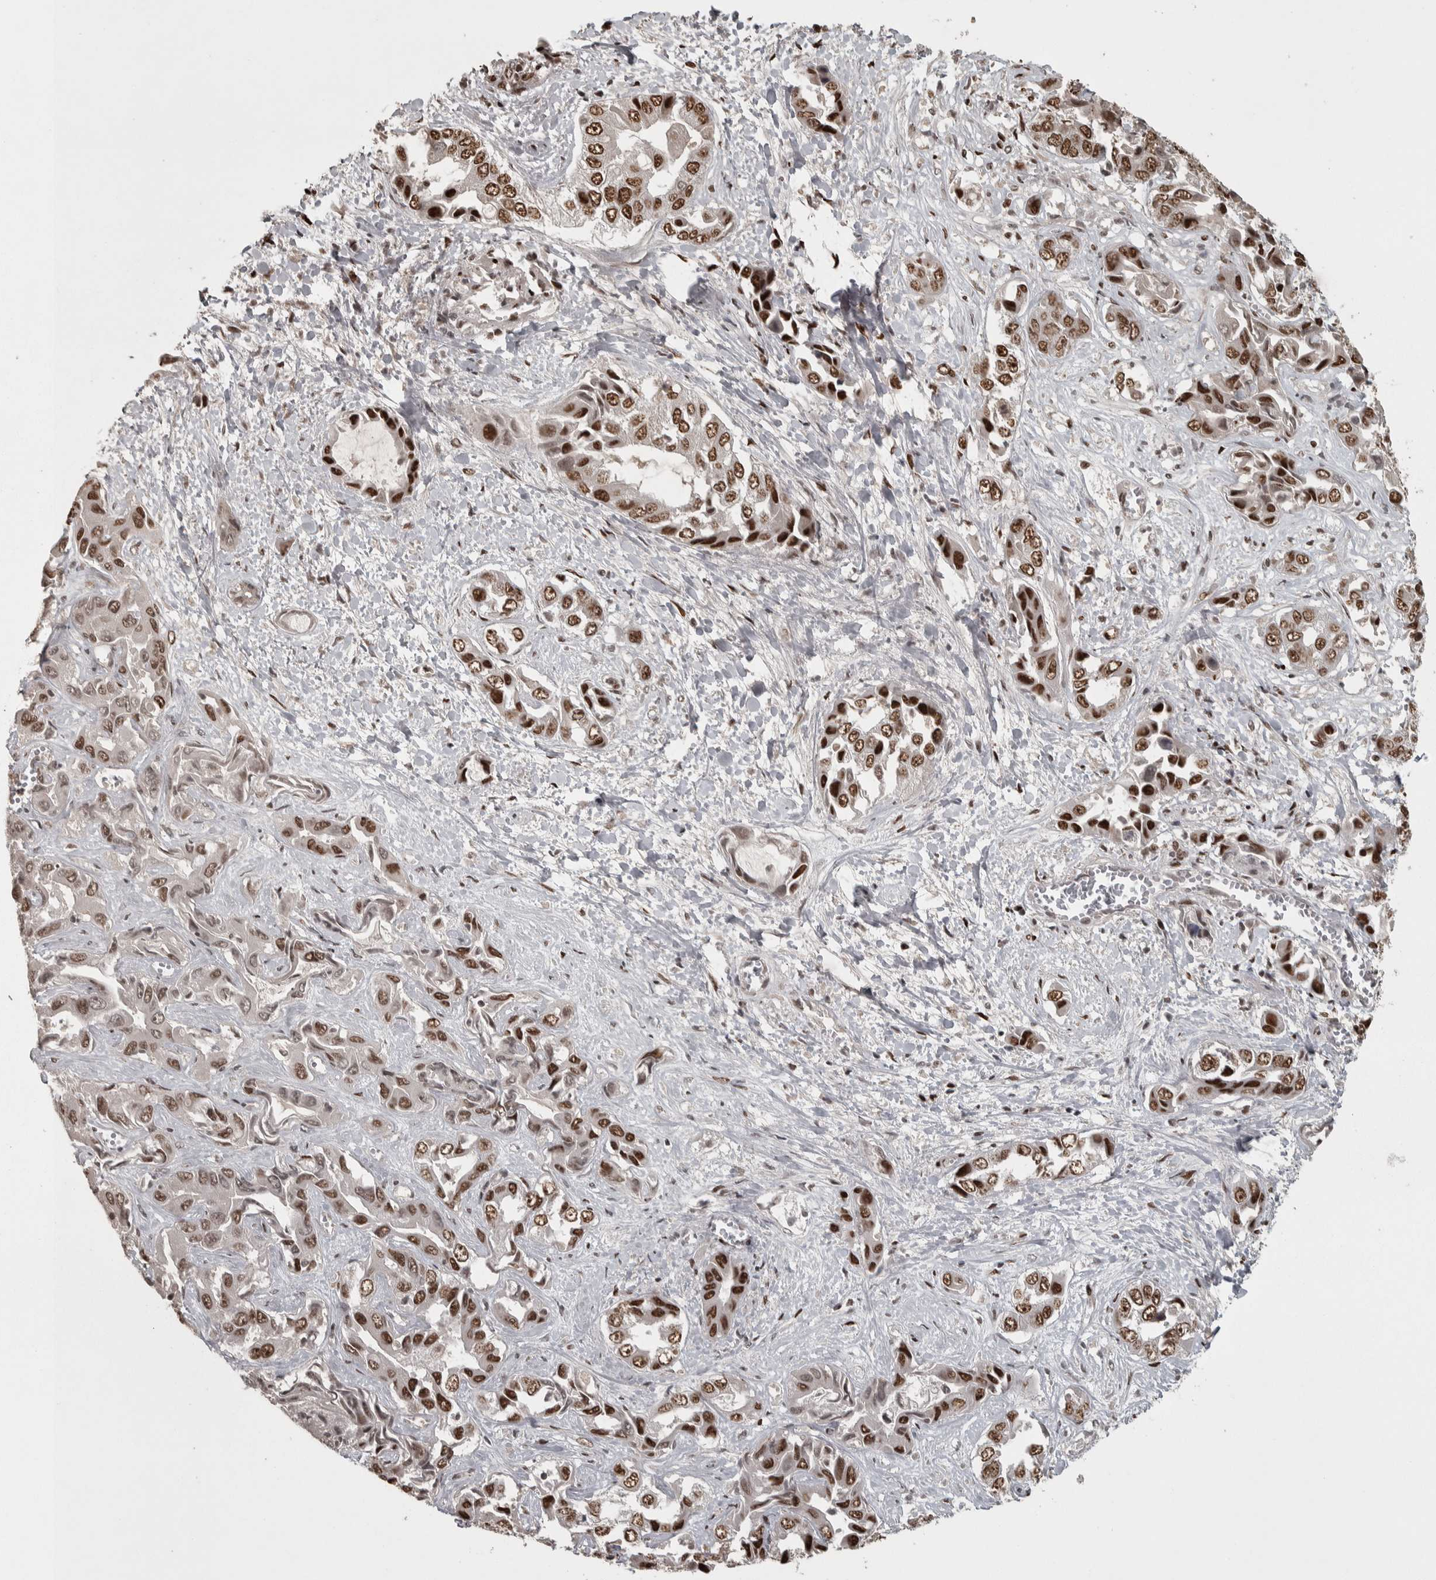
{"staining": {"intensity": "strong", "quantity": ">75%", "location": "nuclear"}, "tissue": "liver cancer", "cell_type": "Tumor cells", "image_type": "cancer", "snomed": [{"axis": "morphology", "description": "Cholangiocarcinoma"}, {"axis": "topography", "description": "Liver"}], "caption": "Protein expression by immunohistochemistry exhibits strong nuclear staining in about >75% of tumor cells in liver cholangiocarcinoma.", "gene": "ZFHX4", "patient": {"sex": "female", "age": 52}}